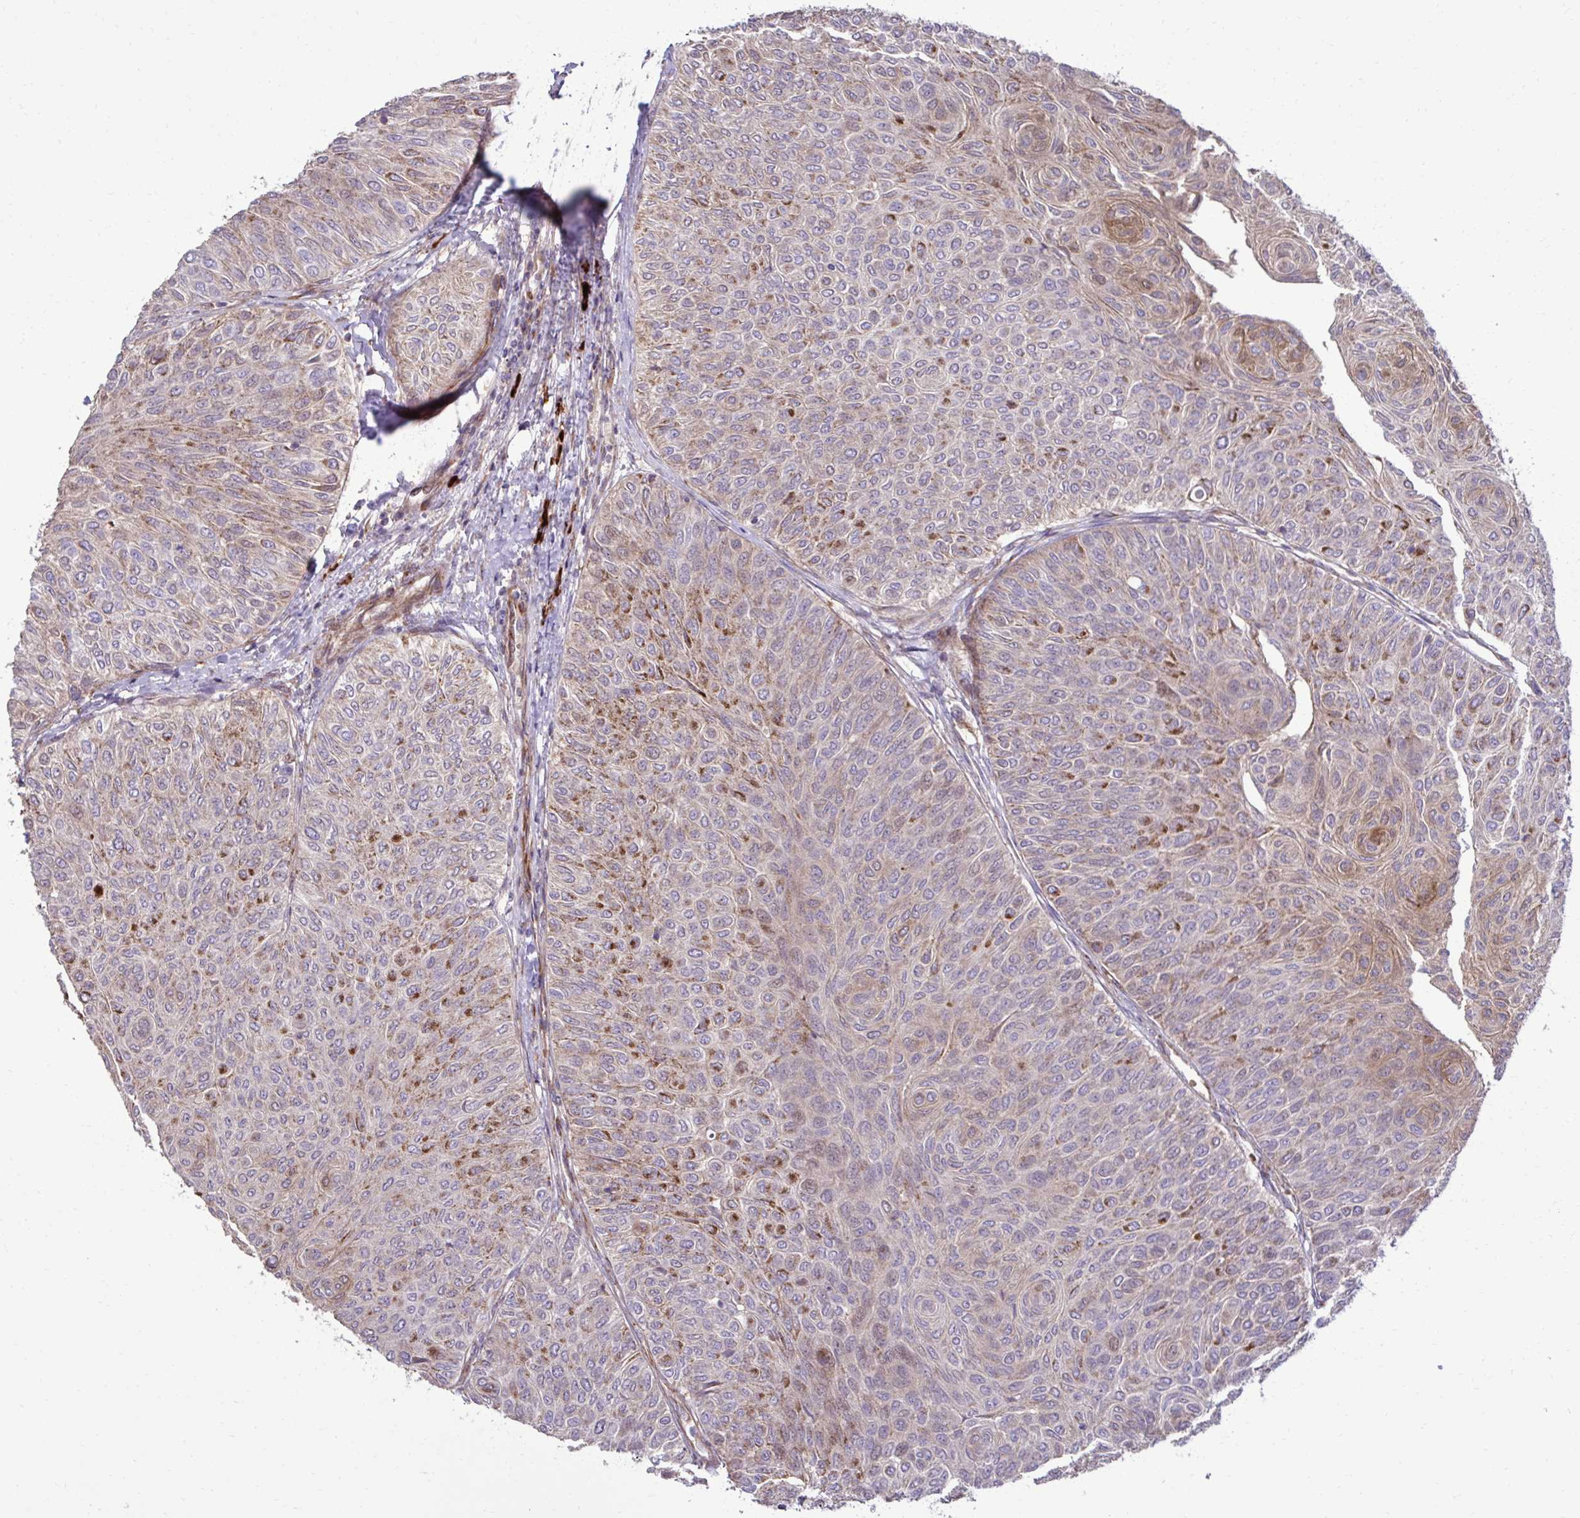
{"staining": {"intensity": "moderate", "quantity": "25%-75%", "location": "cytoplasmic/membranous"}, "tissue": "urothelial cancer", "cell_type": "Tumor cells", "image_type": "cancer", "snomed": [{"axis": "morphology", "description": "Urothelial carcinoma, Low grade"}, {"axis": "topography", "description": "Urinary bladder"}], "caption": "This is an image of IHC staining of urothelial cancer, which shows moderate staining in the cytoplasmic/membranous of tumor cells.", "gene": "LIMS1", "patient": {"sex": "male", "age": 78}}